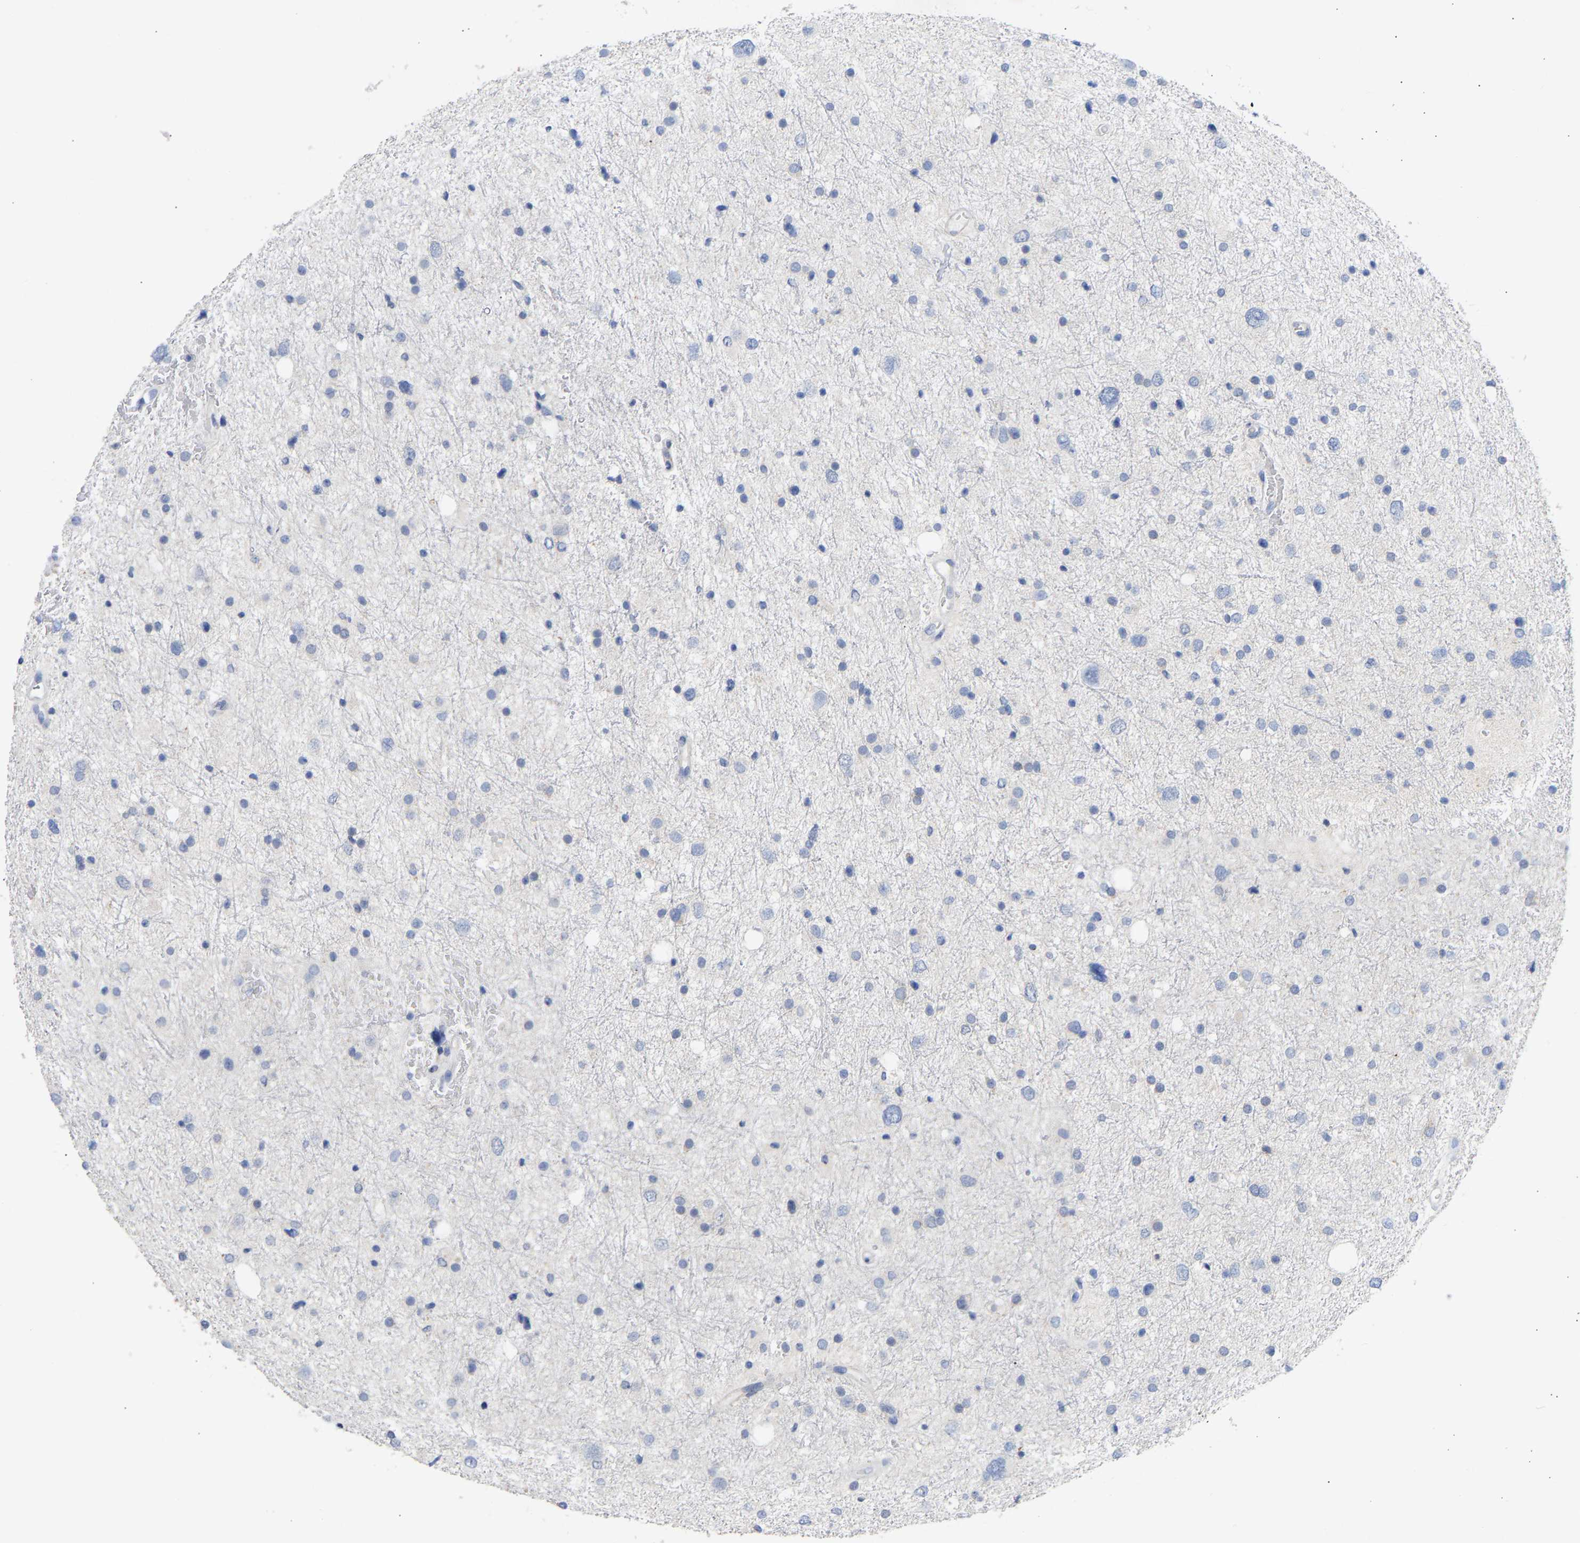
{"staining": {"intensity": "negative", "quantity": "none", "location": "none"}, "tissue": "glioma", "cell_type": "Tumor cells", "image_type": "cancer", "snomed": [{"axis": "morphology", "description": "Glioma, malignant, Low grade"}, {"axis": "topography", "description": "Brain"}], "caption": "The photomicrograph demonstrates no staining of tumor cells in malignant low-grade glioma.", "gene": "SELENOM", "patient": {"sex": "female", "age": 37}}